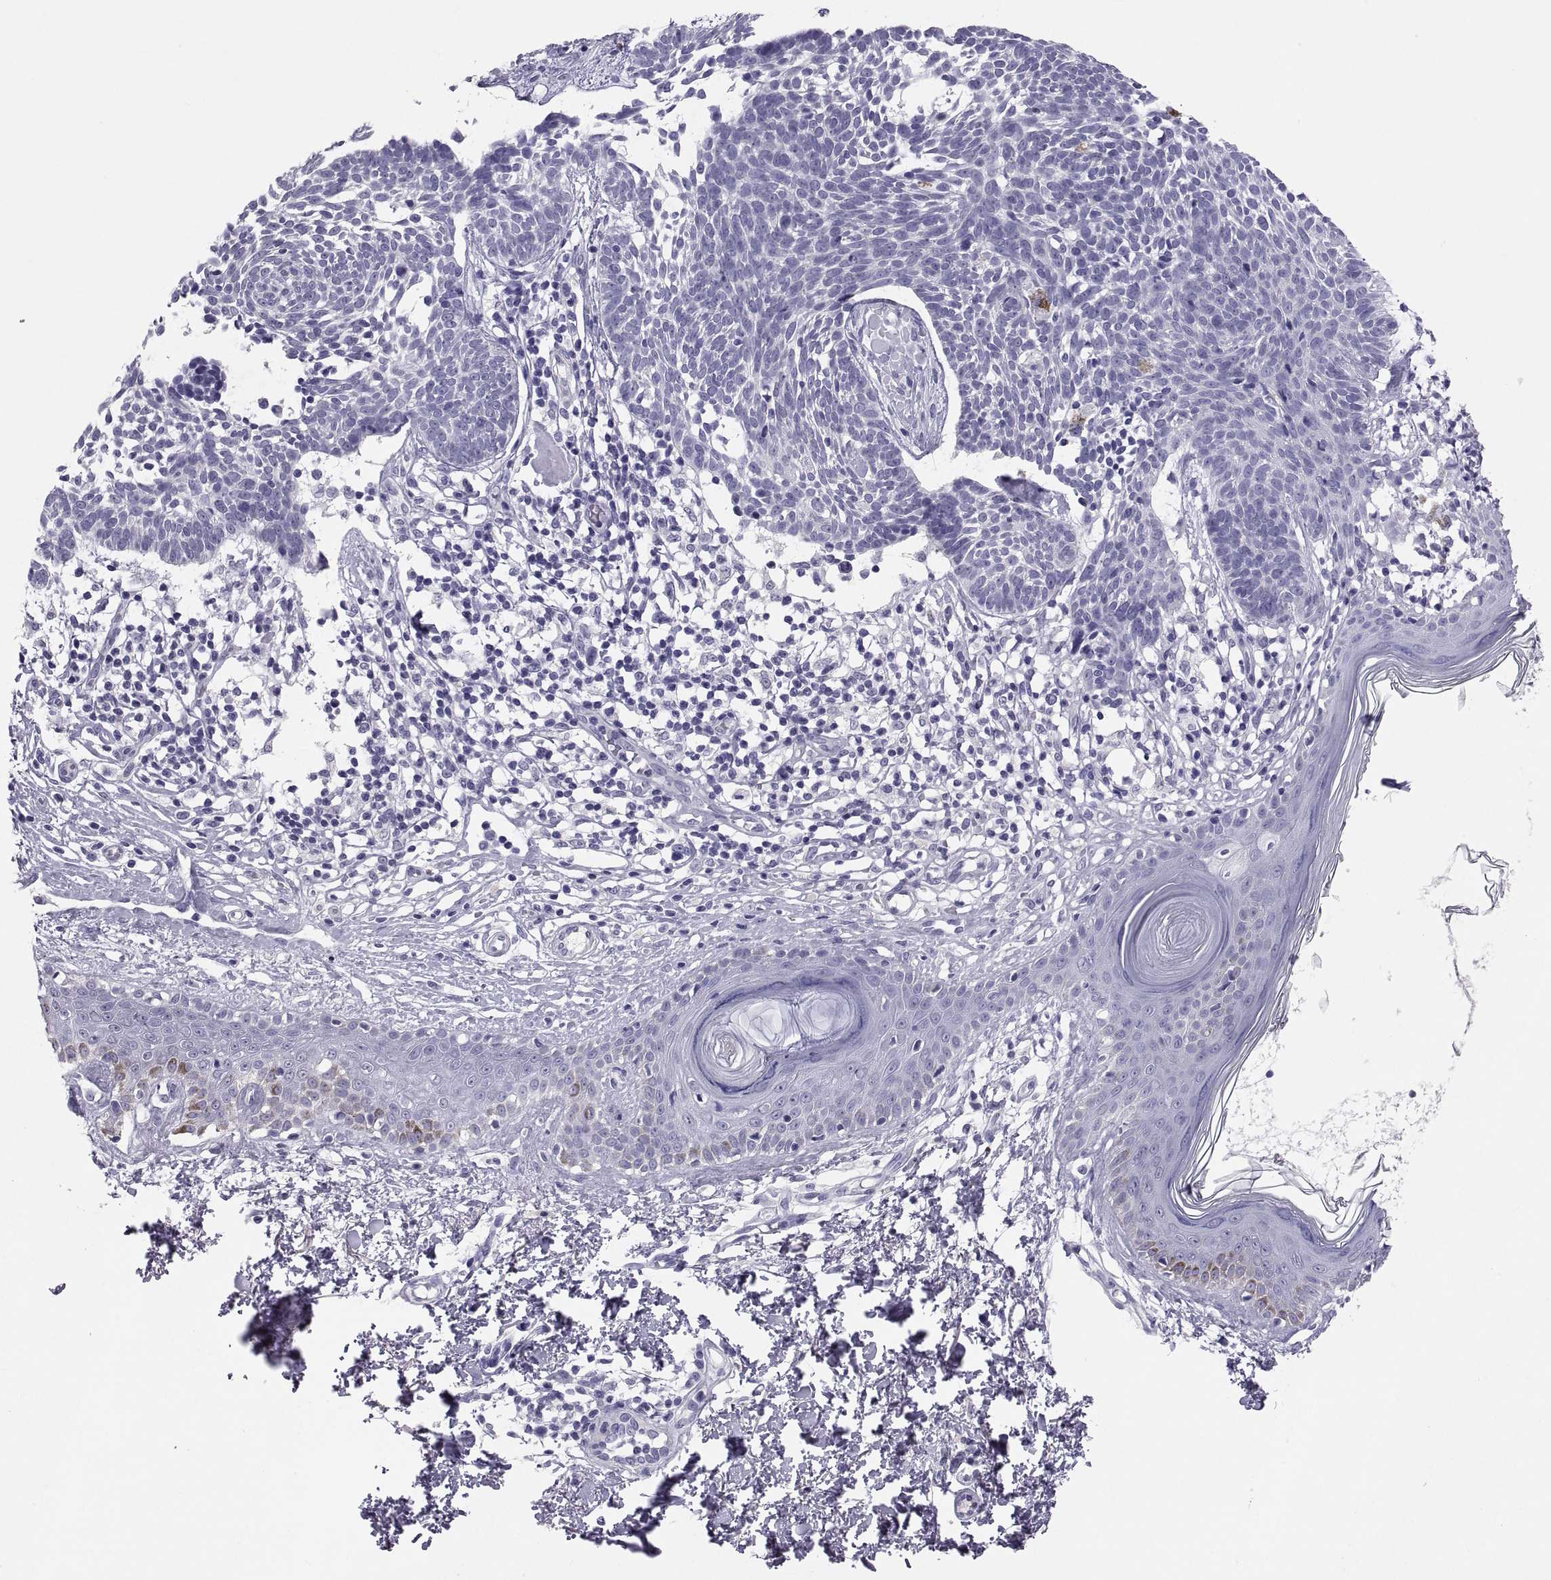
{"staining": {"intensity": "negative", "quantity": "none", "location": "none"}, "tissue": "skin cancer", "cell_type": "Tumor cells", "image_type": "cancer", "snomed": [{"axis": "morphology", "description": "Basal cell carcinoma"}, {"axis": "topography", "description": "Skin"}], "caption": "Tumor cells are negative for brown protein staining in skin cancer.", "gene": "IGSF1", "patient": {"sex": "male", "age": 85}}